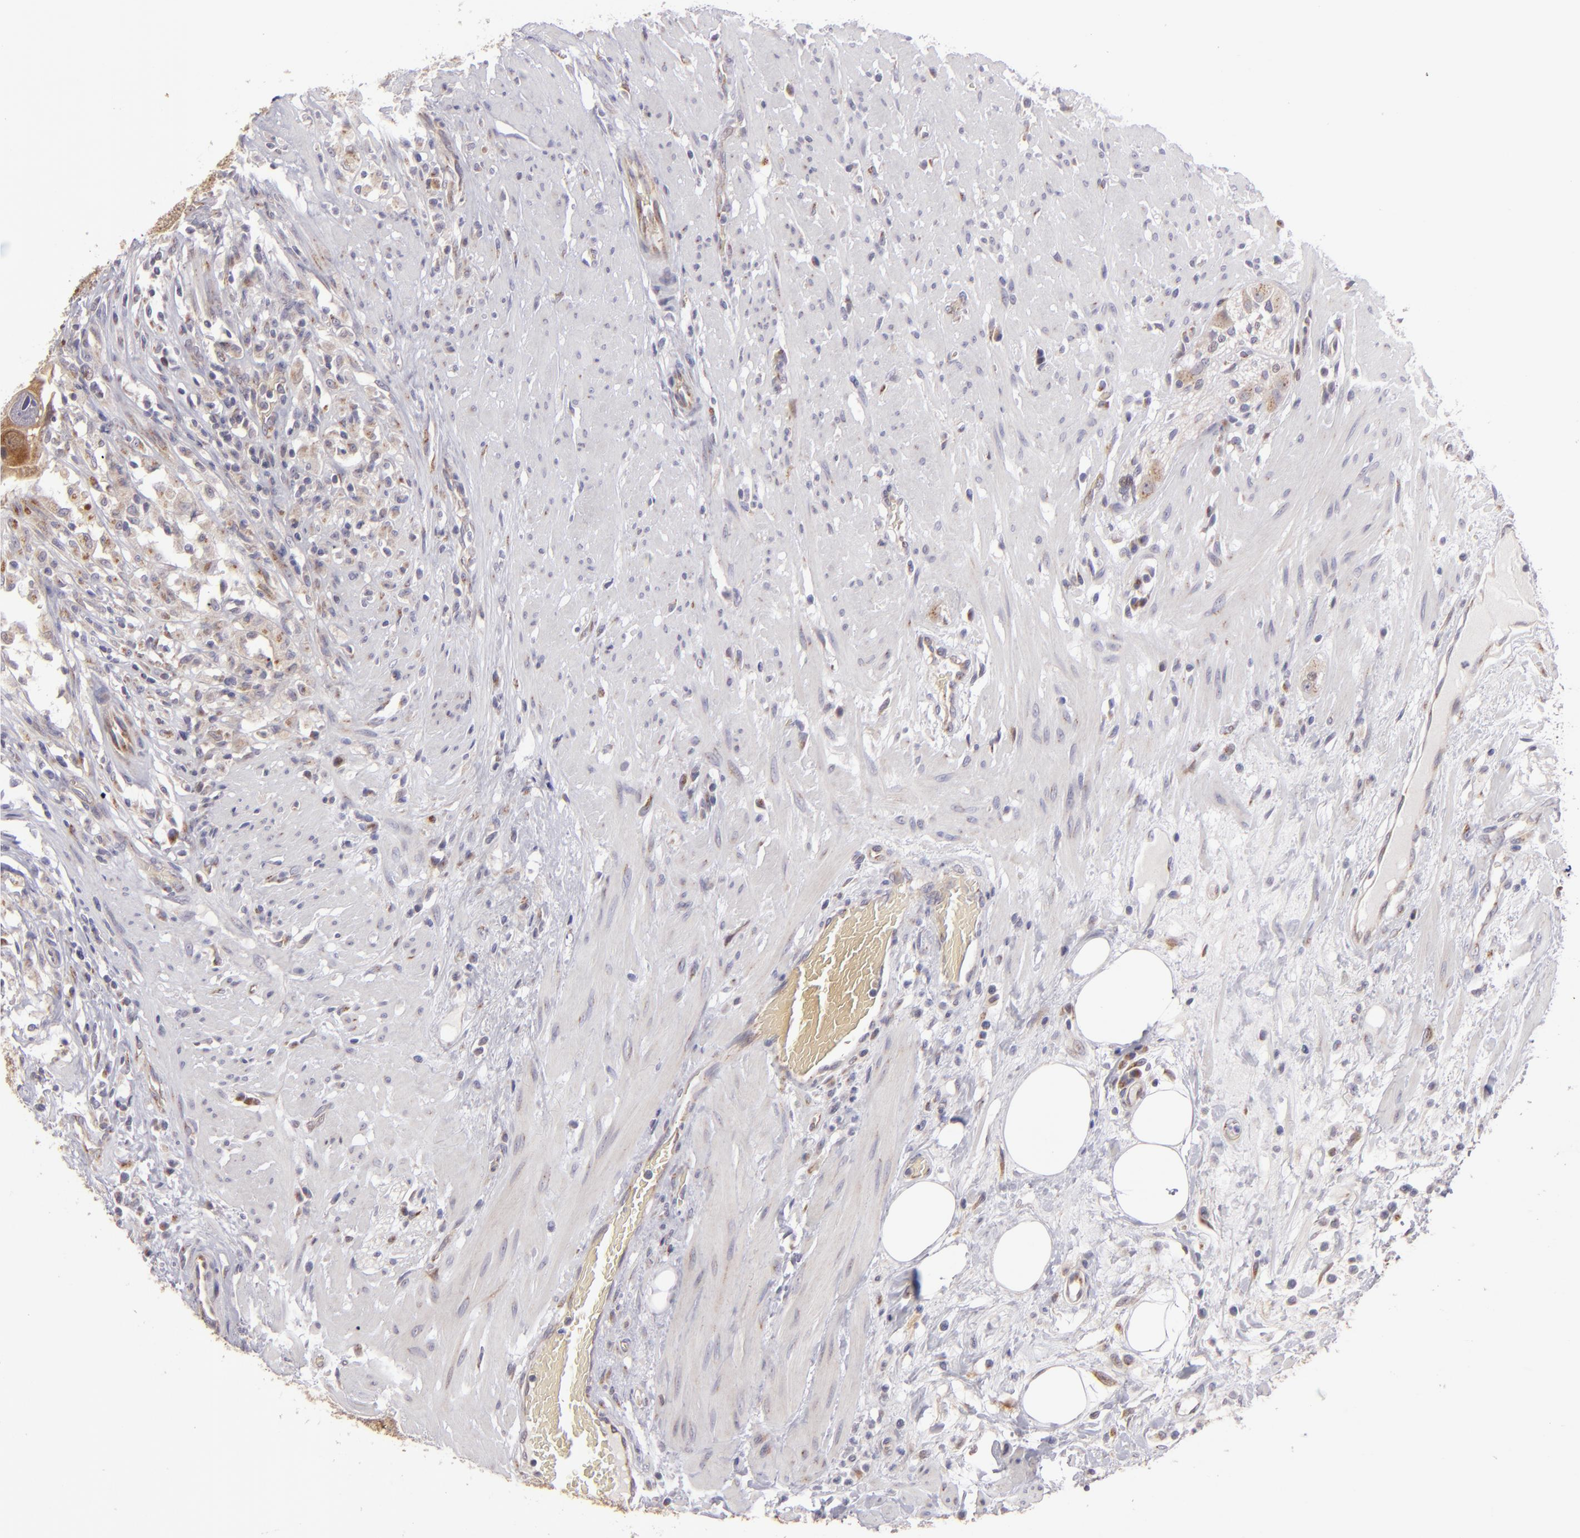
{"staining": {"intensity": "strong", "quantity": ">75%", "location": "cytoplasmic/membranous"}, "tissue": "colorectal cancer", "cell_type": "Tumor cells", "image_type": "cancer", "snomed": [{"axis": "morphology", "description": "Adenocarcinoma, NOS"}, {"axis": "topography", "description": "Rectum"}], "caption": "The photomicrograph shows staining of adenocarcinoma (colorectal), revealing strong cytoplasmic/membranous protein staining (brown color) within tumor cells.", "gene": "SH2D4A", "patient": {"sex": "male", "age": 53}}